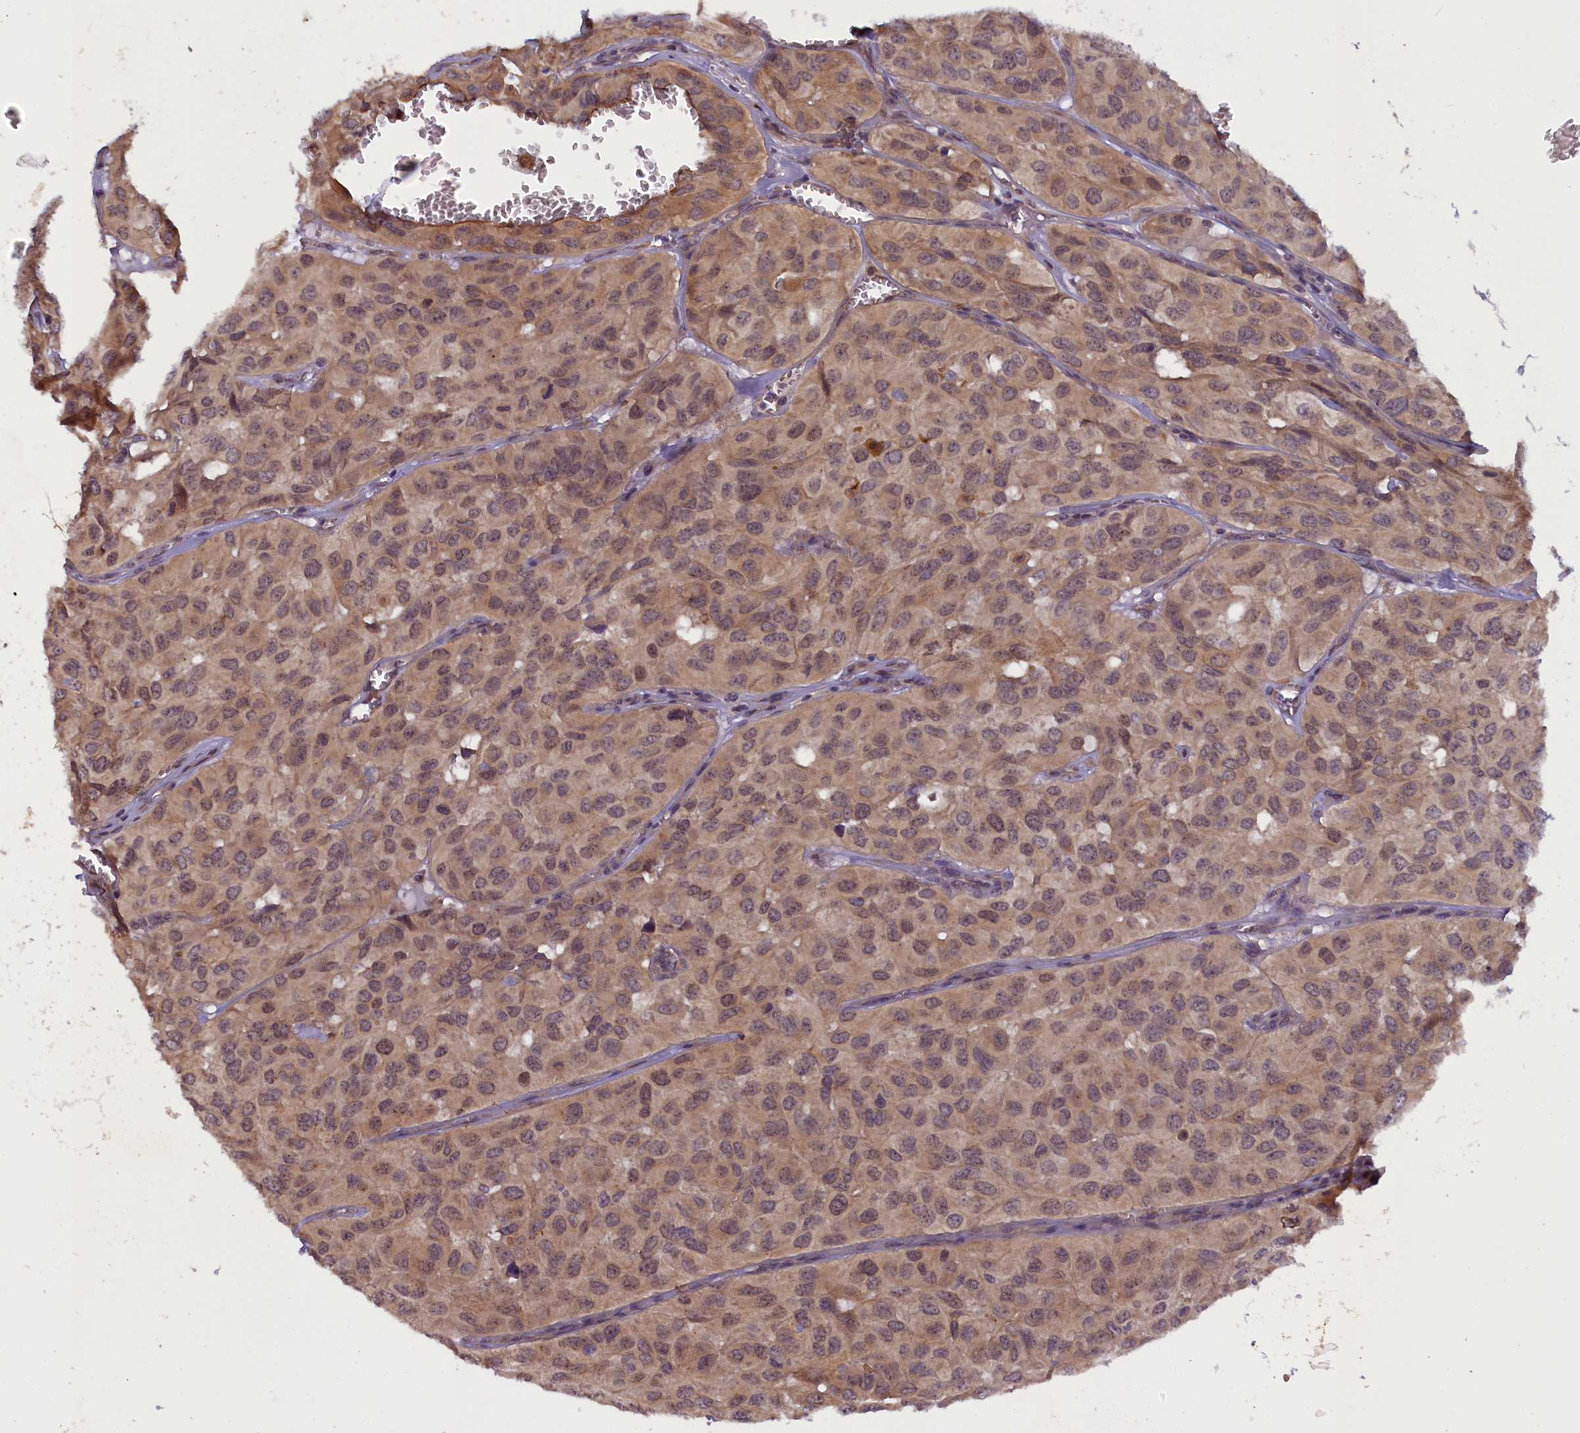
{"staining": {"intensity": "weak", "quantity": ">75%", "location": "cytoplasmic/membranous"}, "tissue": "head and neck cancer", "cell_type": "Tumor cells", "image_type": "cancer", "snomed": [{"axis": "morphology", "description": "Adenocarcinoma, NOS"}, {"axis": "topography", "description": "Salivary gland, NOS"}, {"axis": "topography", "description": "Head-Neck"}], "caption": "Tumor cells display low levels of weak cytoplasmic/membranous staining in approximately >75% of cells in human head and neck adenocarcinoma. The protein is shown in brown color, while the nuclei are stained blue.", "gene": "CCDC9B", "patient": {"sex": "female", "age": 76}}